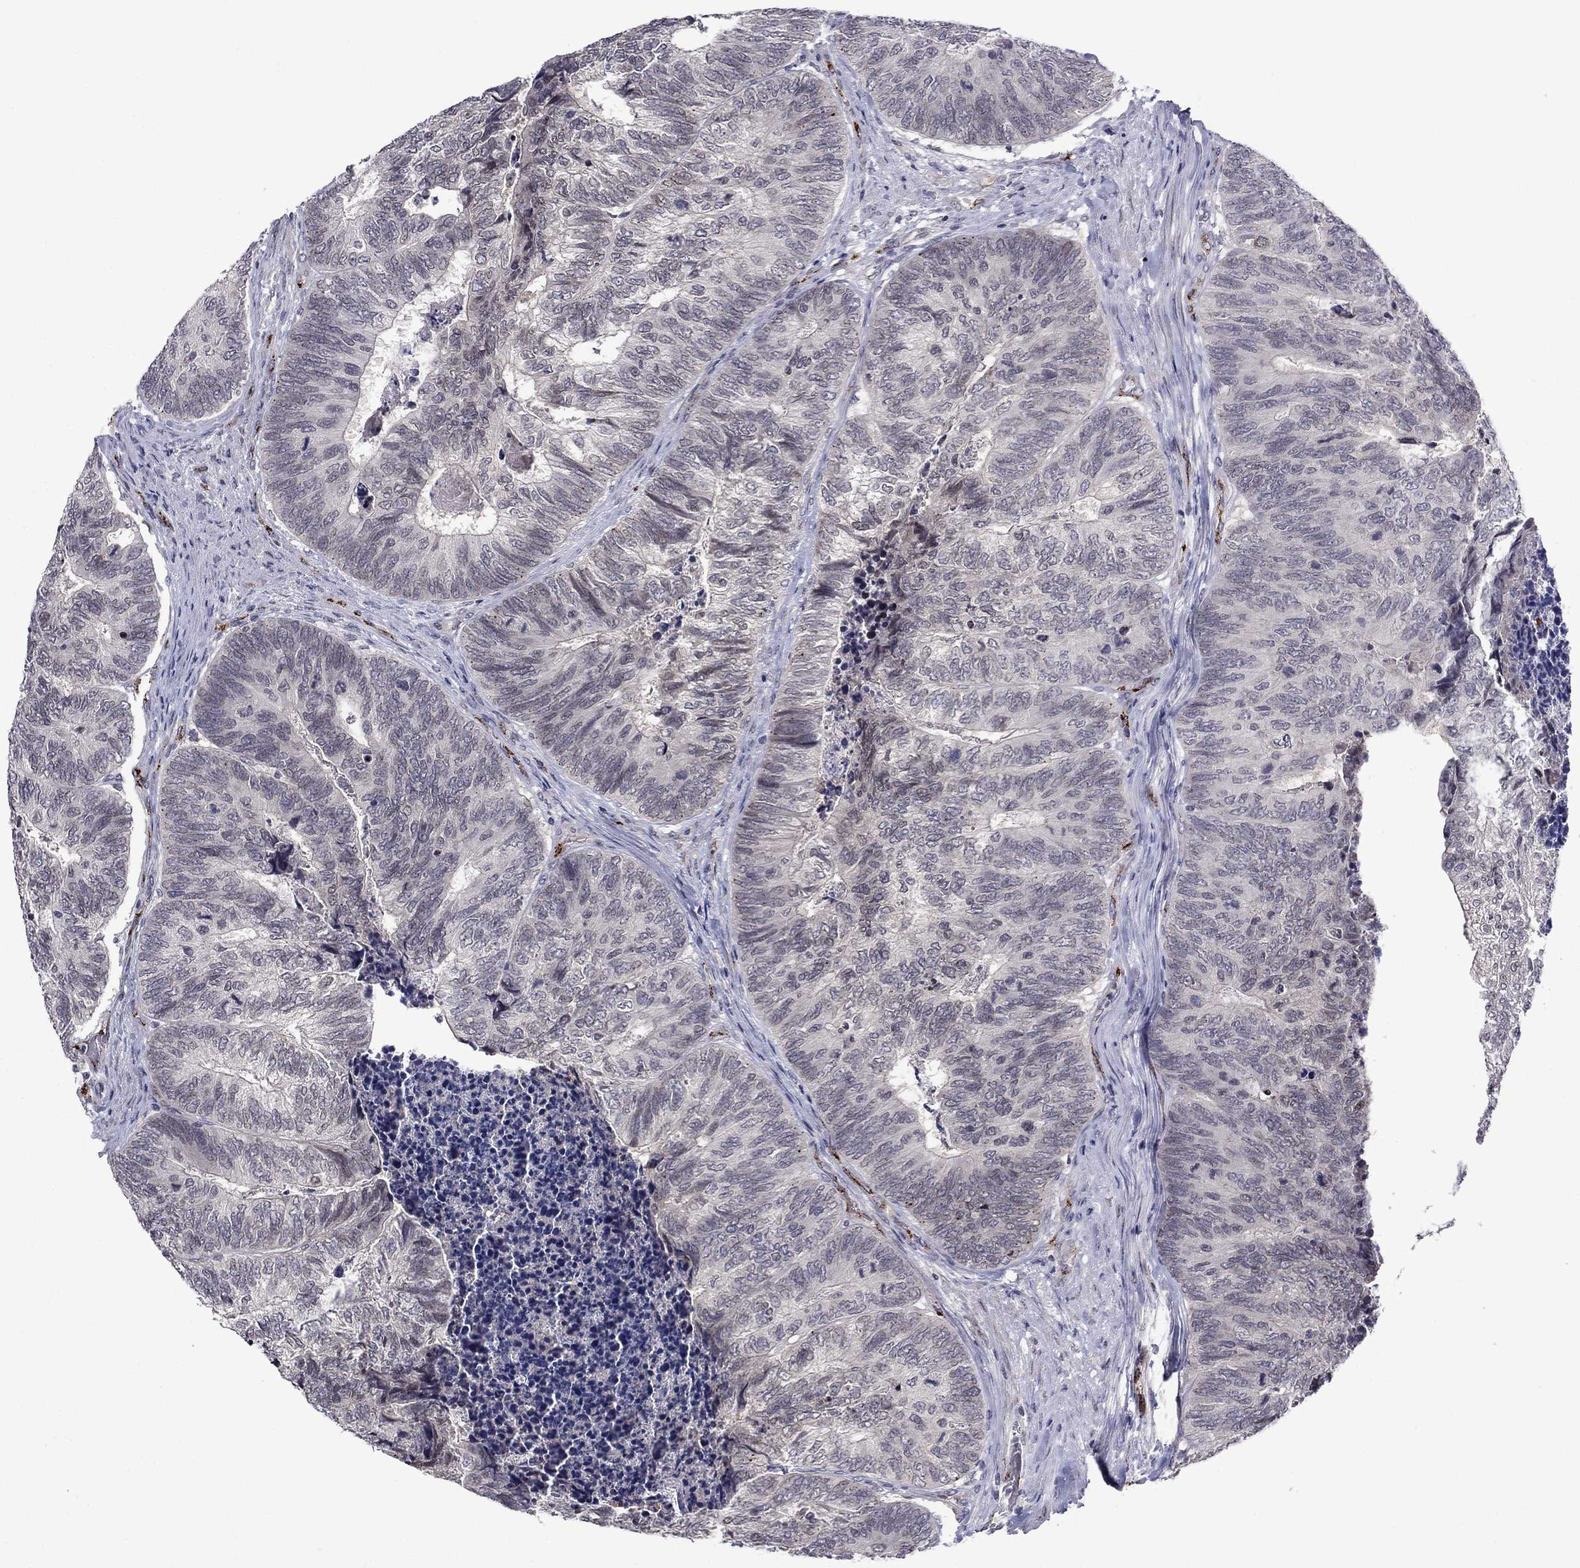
{"staining": {"intensity": "negative", "quantity": "none", "location": "none"}, "tissue": "colorectal cancer", "cell_type": "Tumor cells", "image_type": "cancer", "snomed": [{"axis": "morphology", "description": "Adenocarcinoma, NOS"}, {"axis": "topography", "description": "Colon"}], "caption": "A high-resolution photomicrograph shows IHC staining of adenocarcinoma (colorectal), which exhibits no significant expression in tumor cells.", "gene": "SLITRK1", "patient": {"sex": "female", "age": 67}}